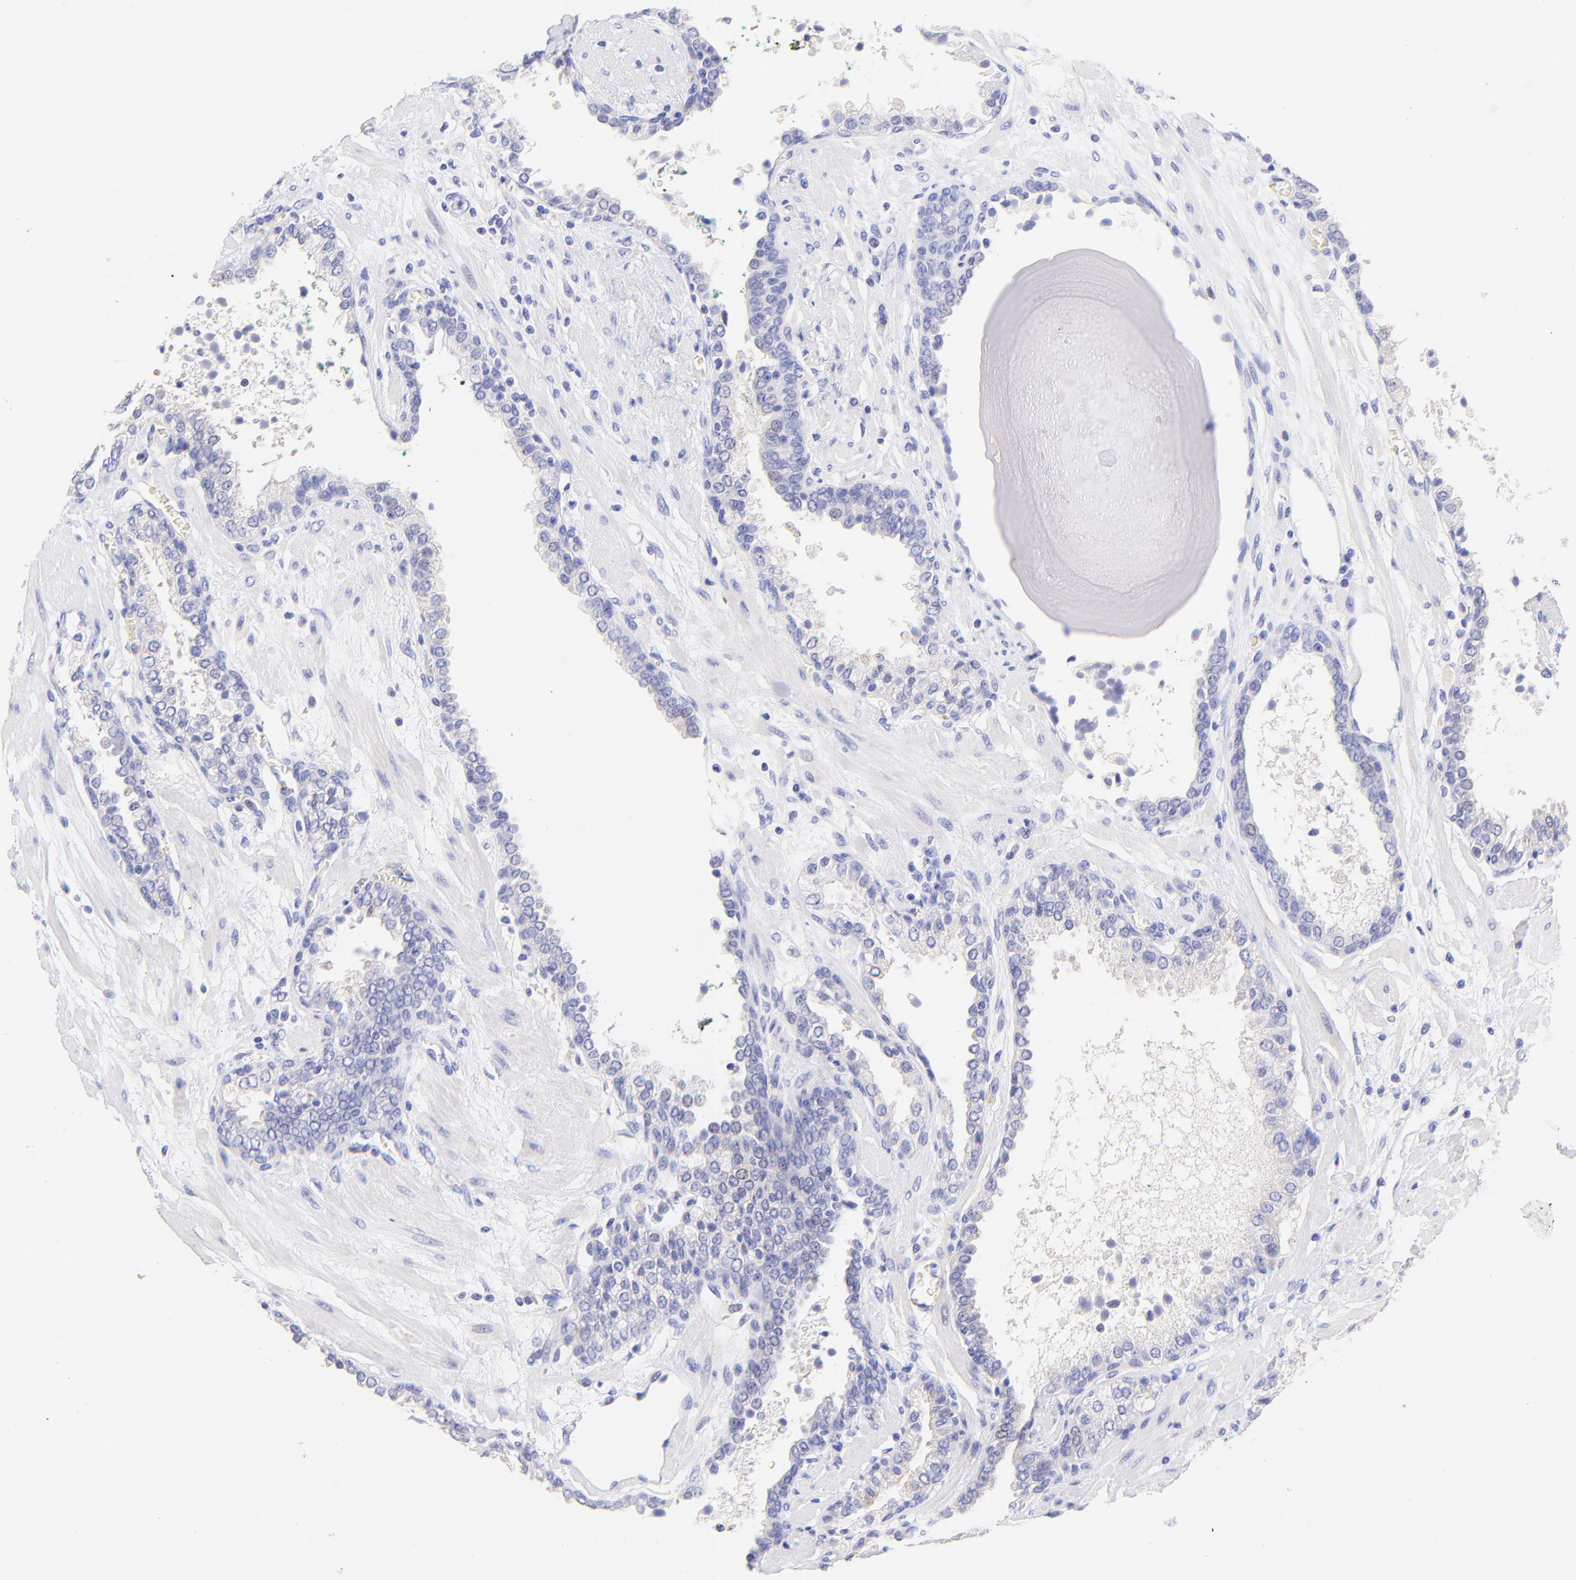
{"staining": {"intensity": "negative", "quantity": "none", "location": "none"}, "tissue": "prostate cancer", "cell_type": "Tumor cells", "image_type": "cancer", "snomed": [{"axis": "morphology", "description": "Adenocarcinoma, Medium grade"}, {"axis": "topography", "description": "Prostate"}], "caption": "A high-resolution photomicrograph shows IHC staining of adenocarcinoma (medium-grade) (prostate), which shows no significant staining in tumor cells. (DAB immunohistochemistry (IHC) visualized using brightfield microscopy, high magnification).", "gene": "FRMPD3", "patient": {"sex": "male", "age": 70}}